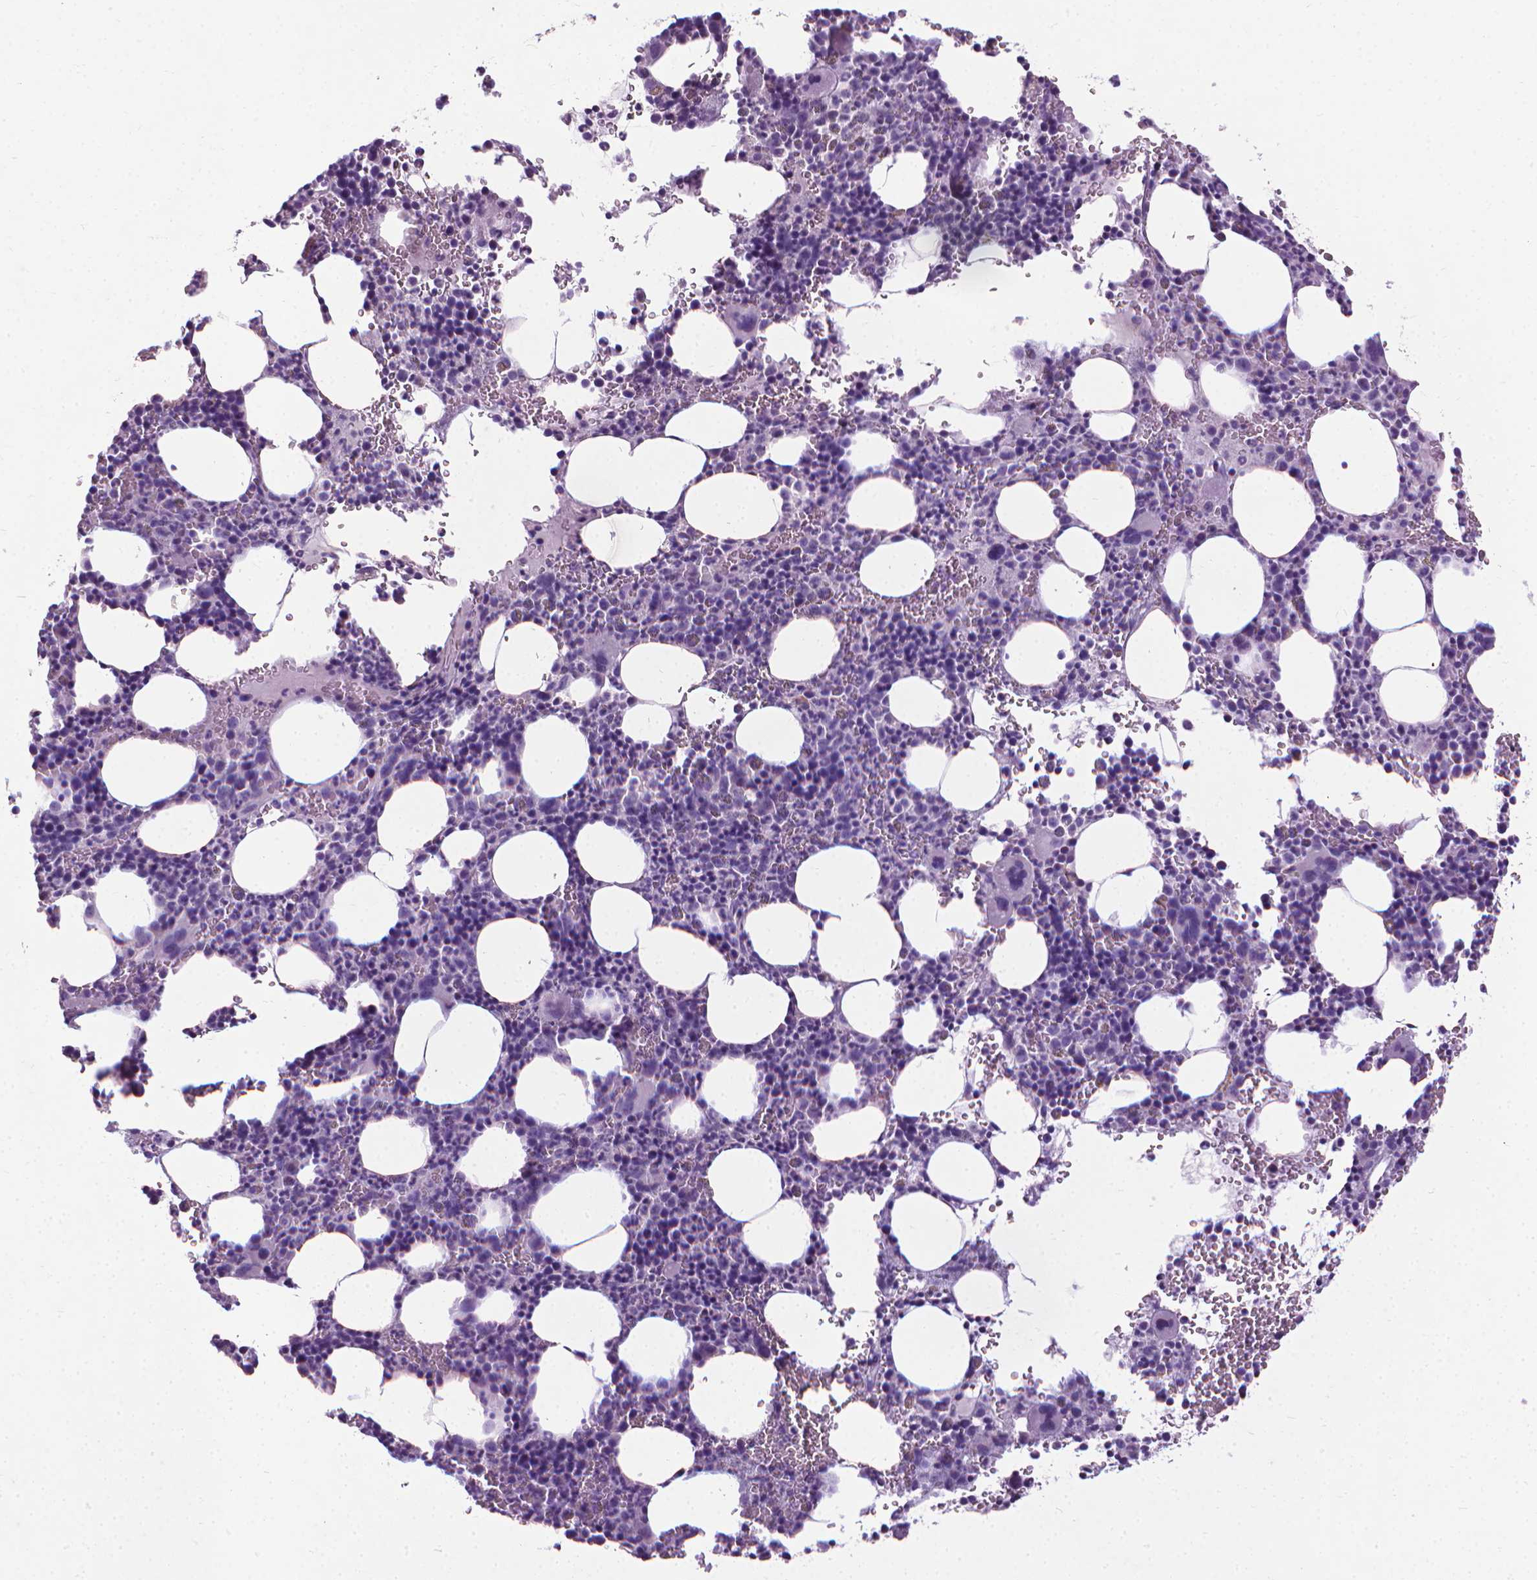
{"staining": {"intensity": "negative", "quantity": "none", "location": "none"}, "tissue": "bone marrow", "cell_type": "Hematopoietic cells", "image_type": "normal", "snomed": [{"axis": "morphology", "description": "Normal tissue, NOS"}, {"axis": "topography", "description": "Bone marrow"}], "caption": "Immunohistochemistry micrograph of normal bone marrow: bone marrow stained with DAB (3,3'-diaminobenzidine) displays no significant protein positivity in hematopoietic cells.", "gene": "KRT5", "patient": {"sex": "male", "age": 63}}